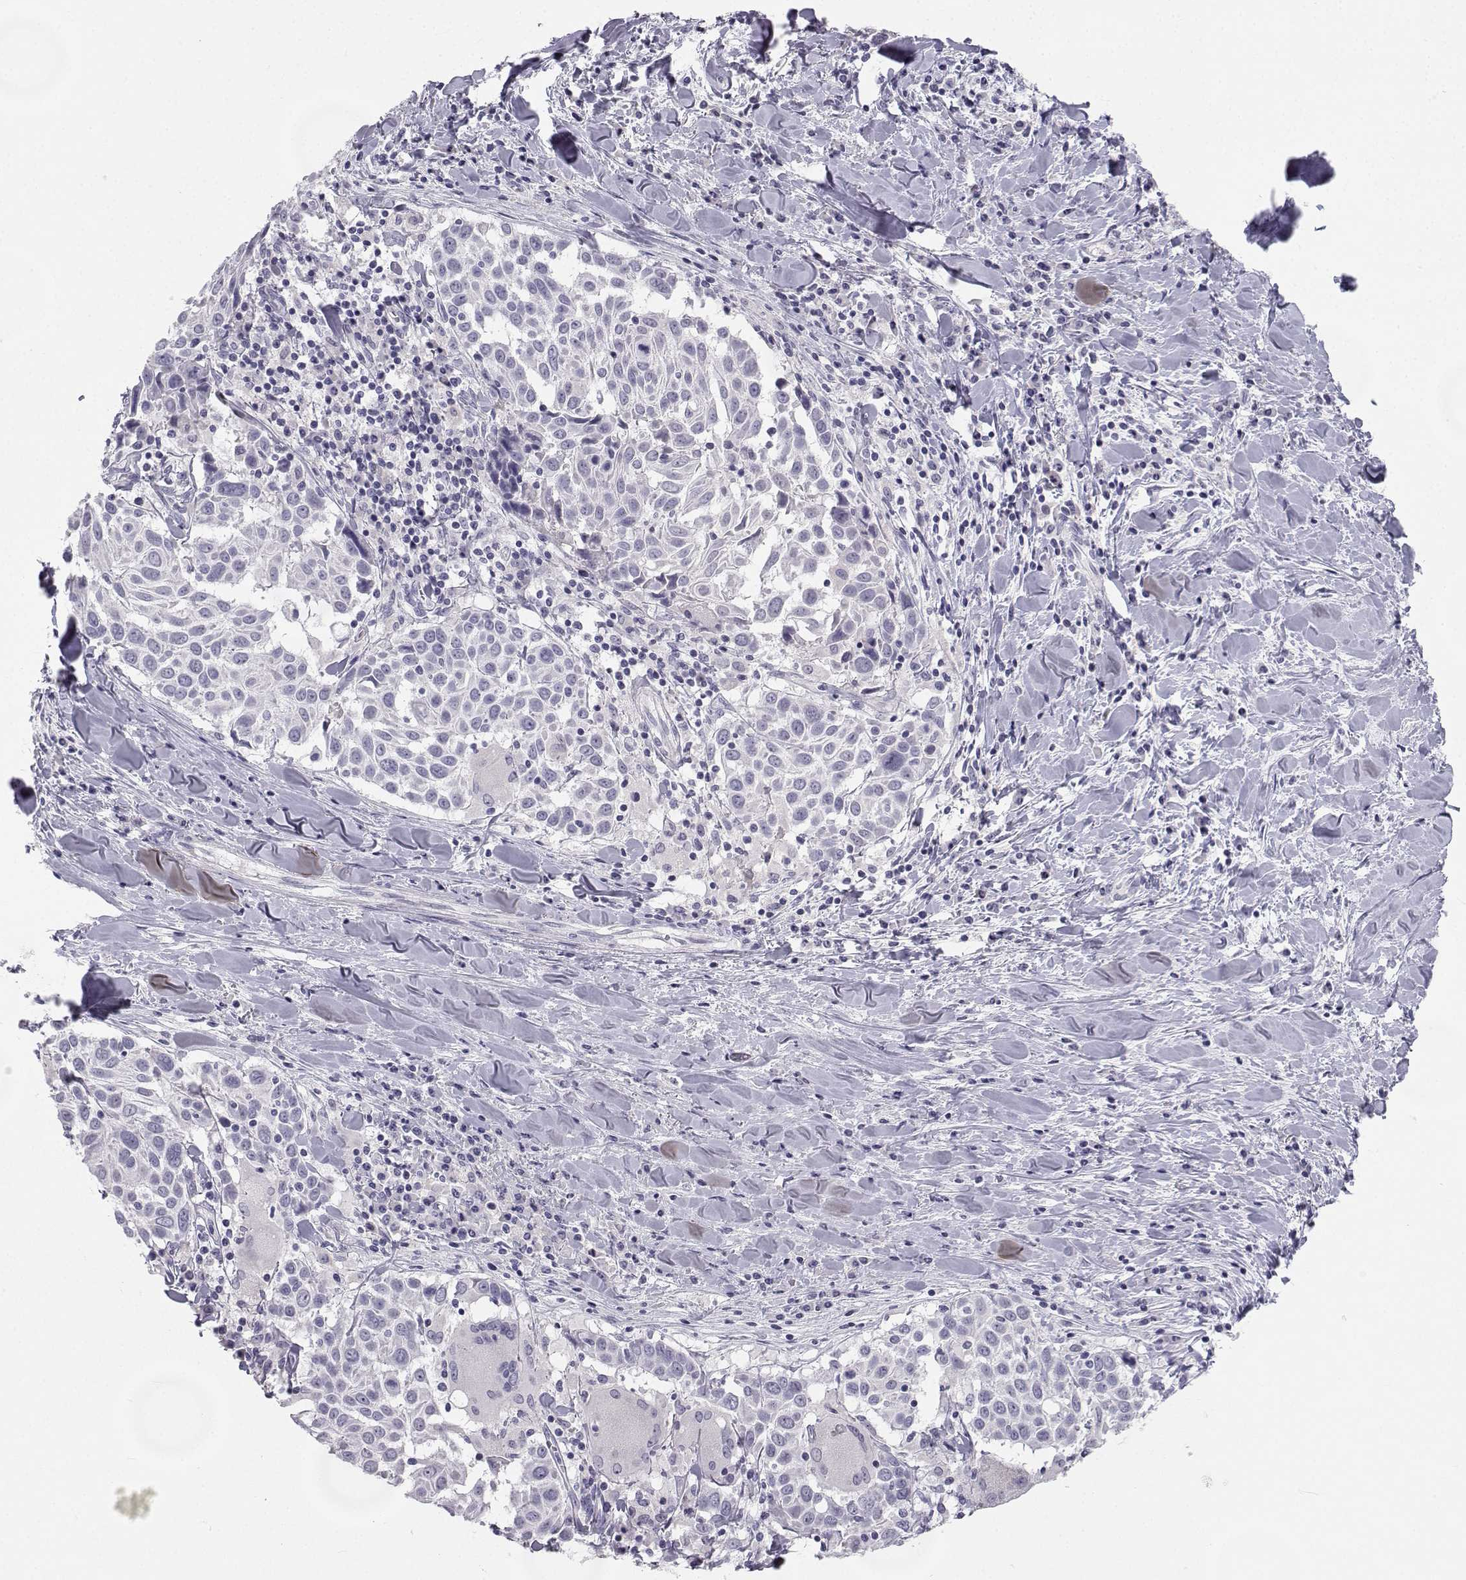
{"staining": {"intensity": "negative", "quantity": "none", "location": "none"}, "tissue": "lung cancer", "cell_type": "Tumor cells", "image_type": "cancer", "snomed": [{"axis": "morphology", "description": "Squamous cell carcinoma, NOS"}, {"axis": "topography", "description": "Lung"}], "caption": "The immunohistochemistry (IHC) histopathology image has no significant staining in tumor cells of squamous cell carcinoma (lung) tissue. (Brightfield microscopy of DAB immunohistochemistry at high magnification).", "gene": "SYCE1", "patient": {"sex": "male", "age": 57}}